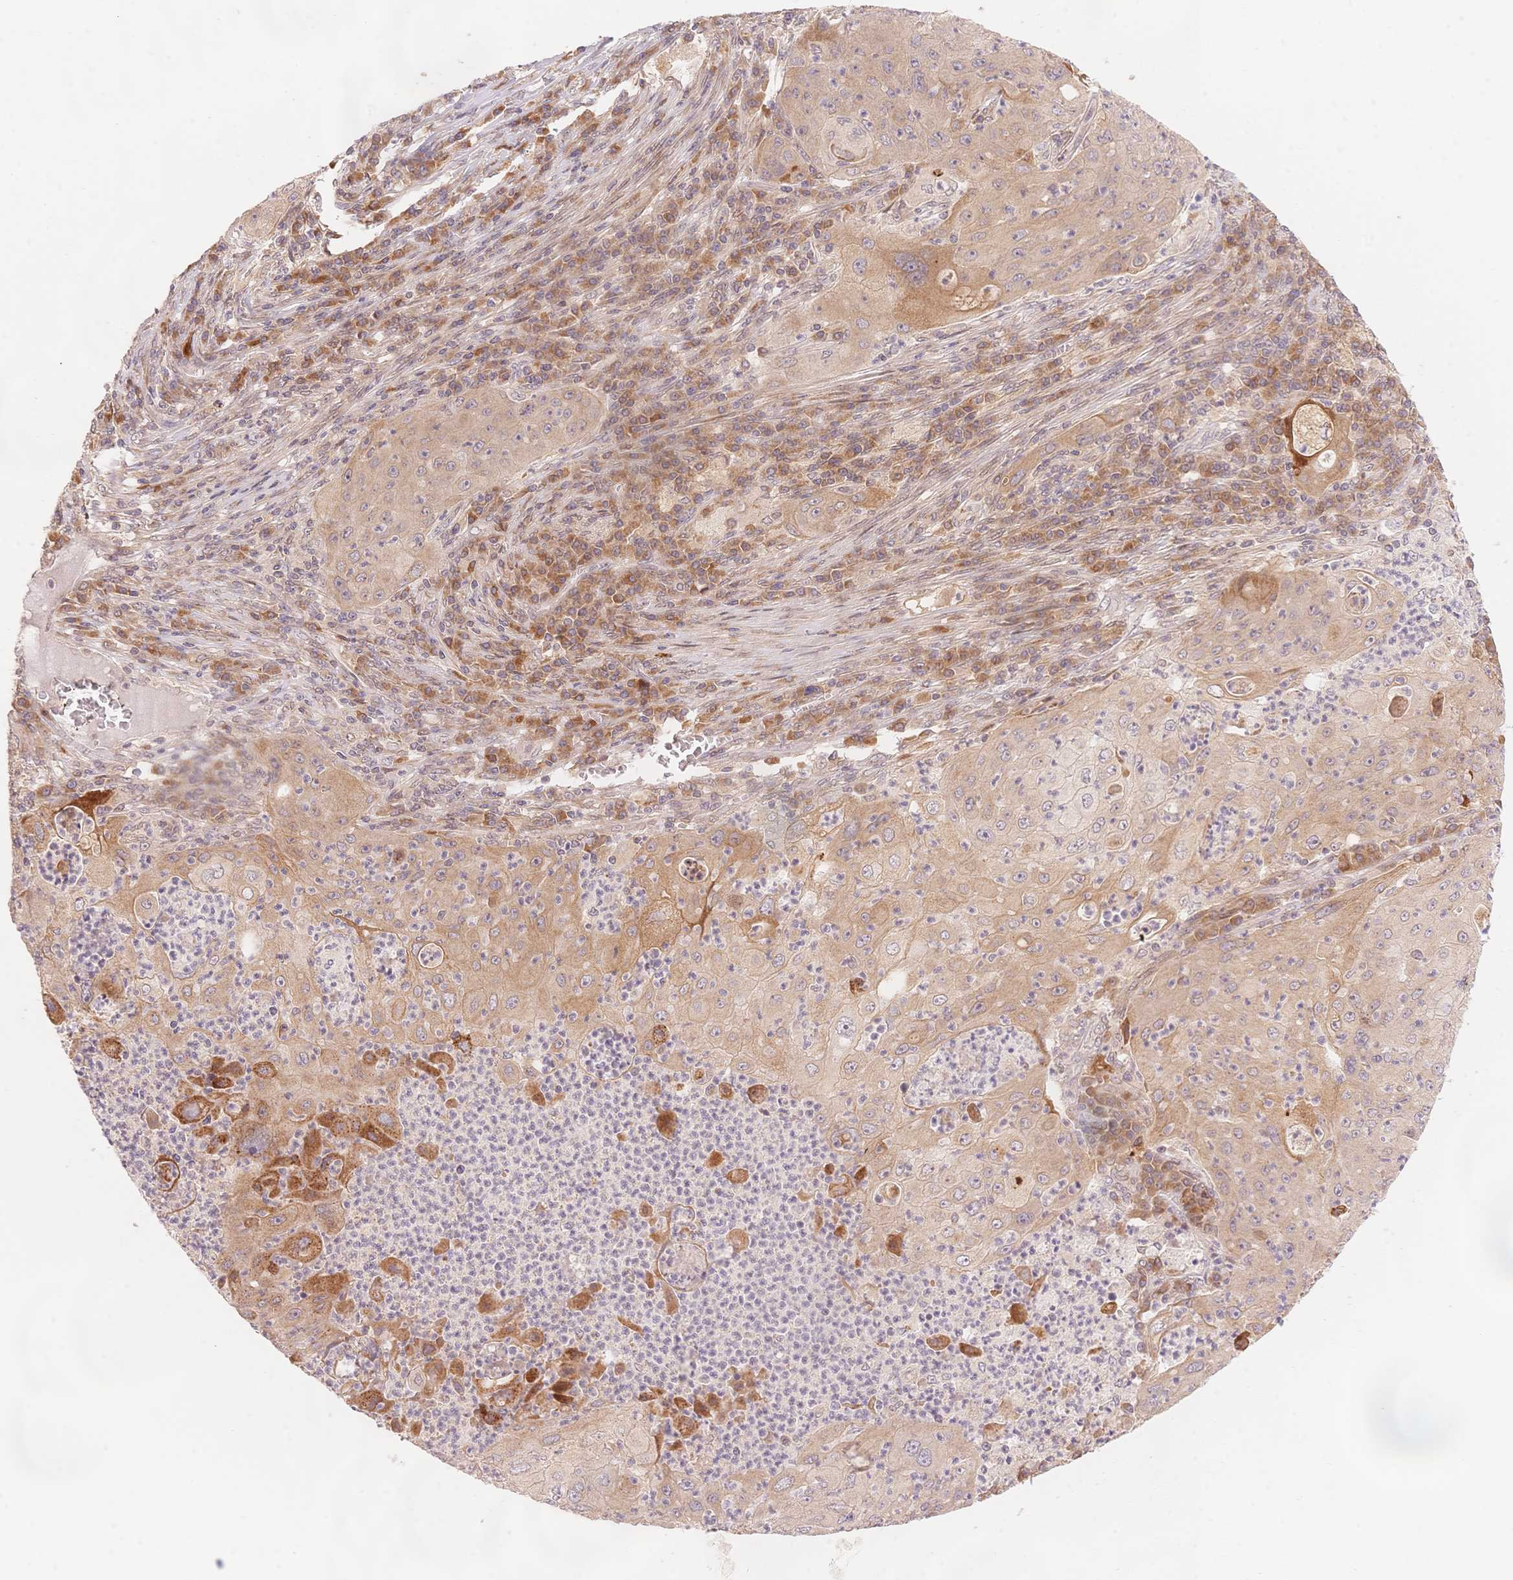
{"staining": {"intensity": "strong", "quantity": "<25%", "location": "cytoplasmic/membranous"}, "tissue": "lung cancer", "cell_type": "Tumor cells", "image_type": "cancer", "snomed": [{"axis": "morphology", "description": "Squamous cell carcinoma, NOS"}, {"axis": "topography", "description": "Lung"}], "caption": "A brown stain shows strong cytoplasmic/membranous positivity of a protein in lung cancer tumor cells.", "gene": "STK39", "patient": {"sex": "female", "age": 59}}